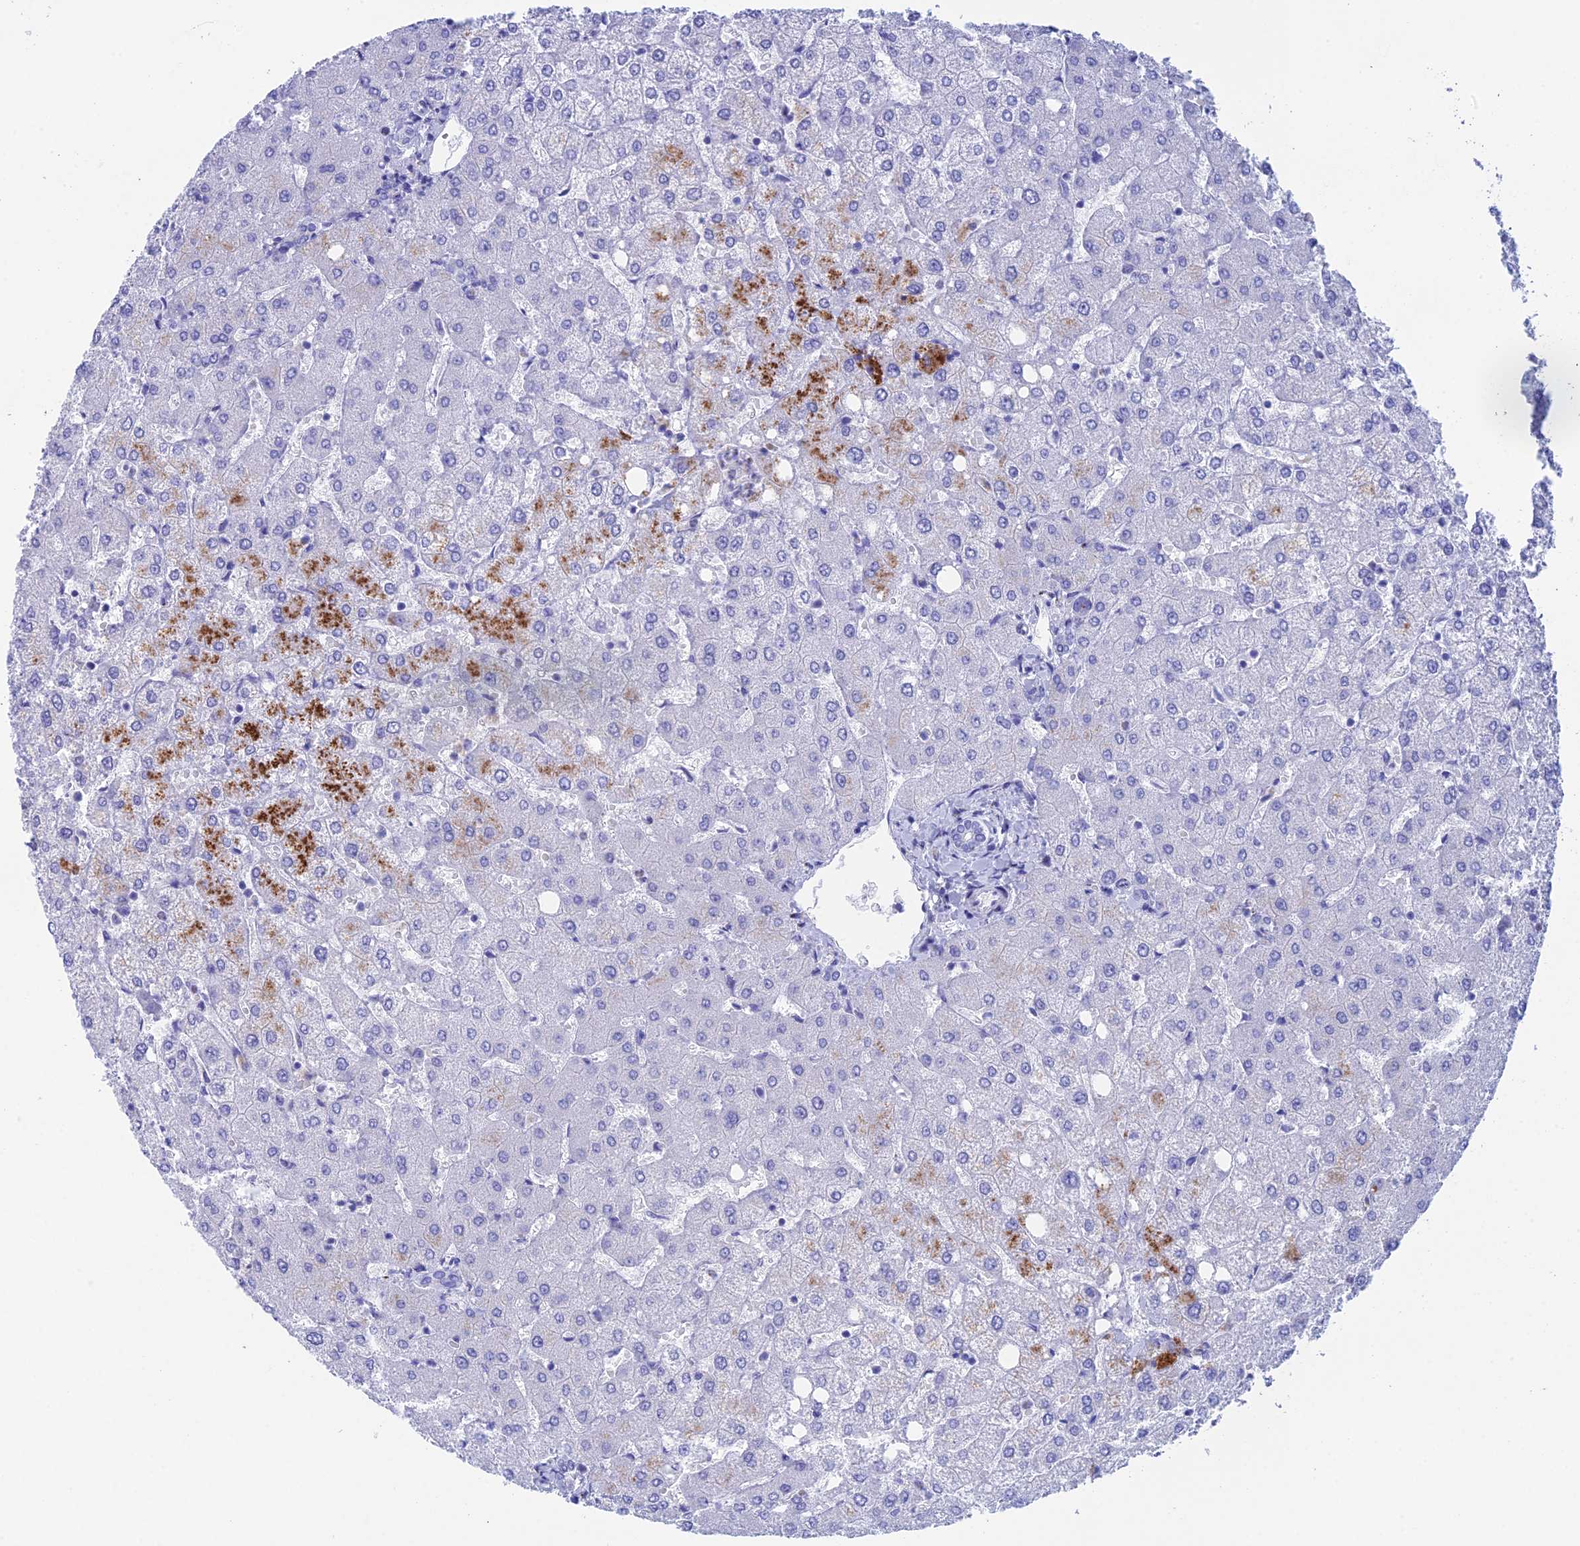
{"staining": {"intensity": "negative", "quantity": "none", "location": "none"}, "tissue": "liver", "cell_type": "Cholangiocytes", "image_type": "normal", "snomed": [{"axis": "morphology", "description": "Normal tissue, NOS"}, {"axis": "topography", "description": "Liver"}], "caption": "Cholangiocytes show no significant staining in normal liver. The staining was performed using DAB (3,3'-diaminobenzidine) to visualize the protein expression in brown, while the nuclei were stained in blue with hematoxylin (Magnification: 20x).", "gene": "ERICH4", "patient": {"sex": "female", "age": 54}}